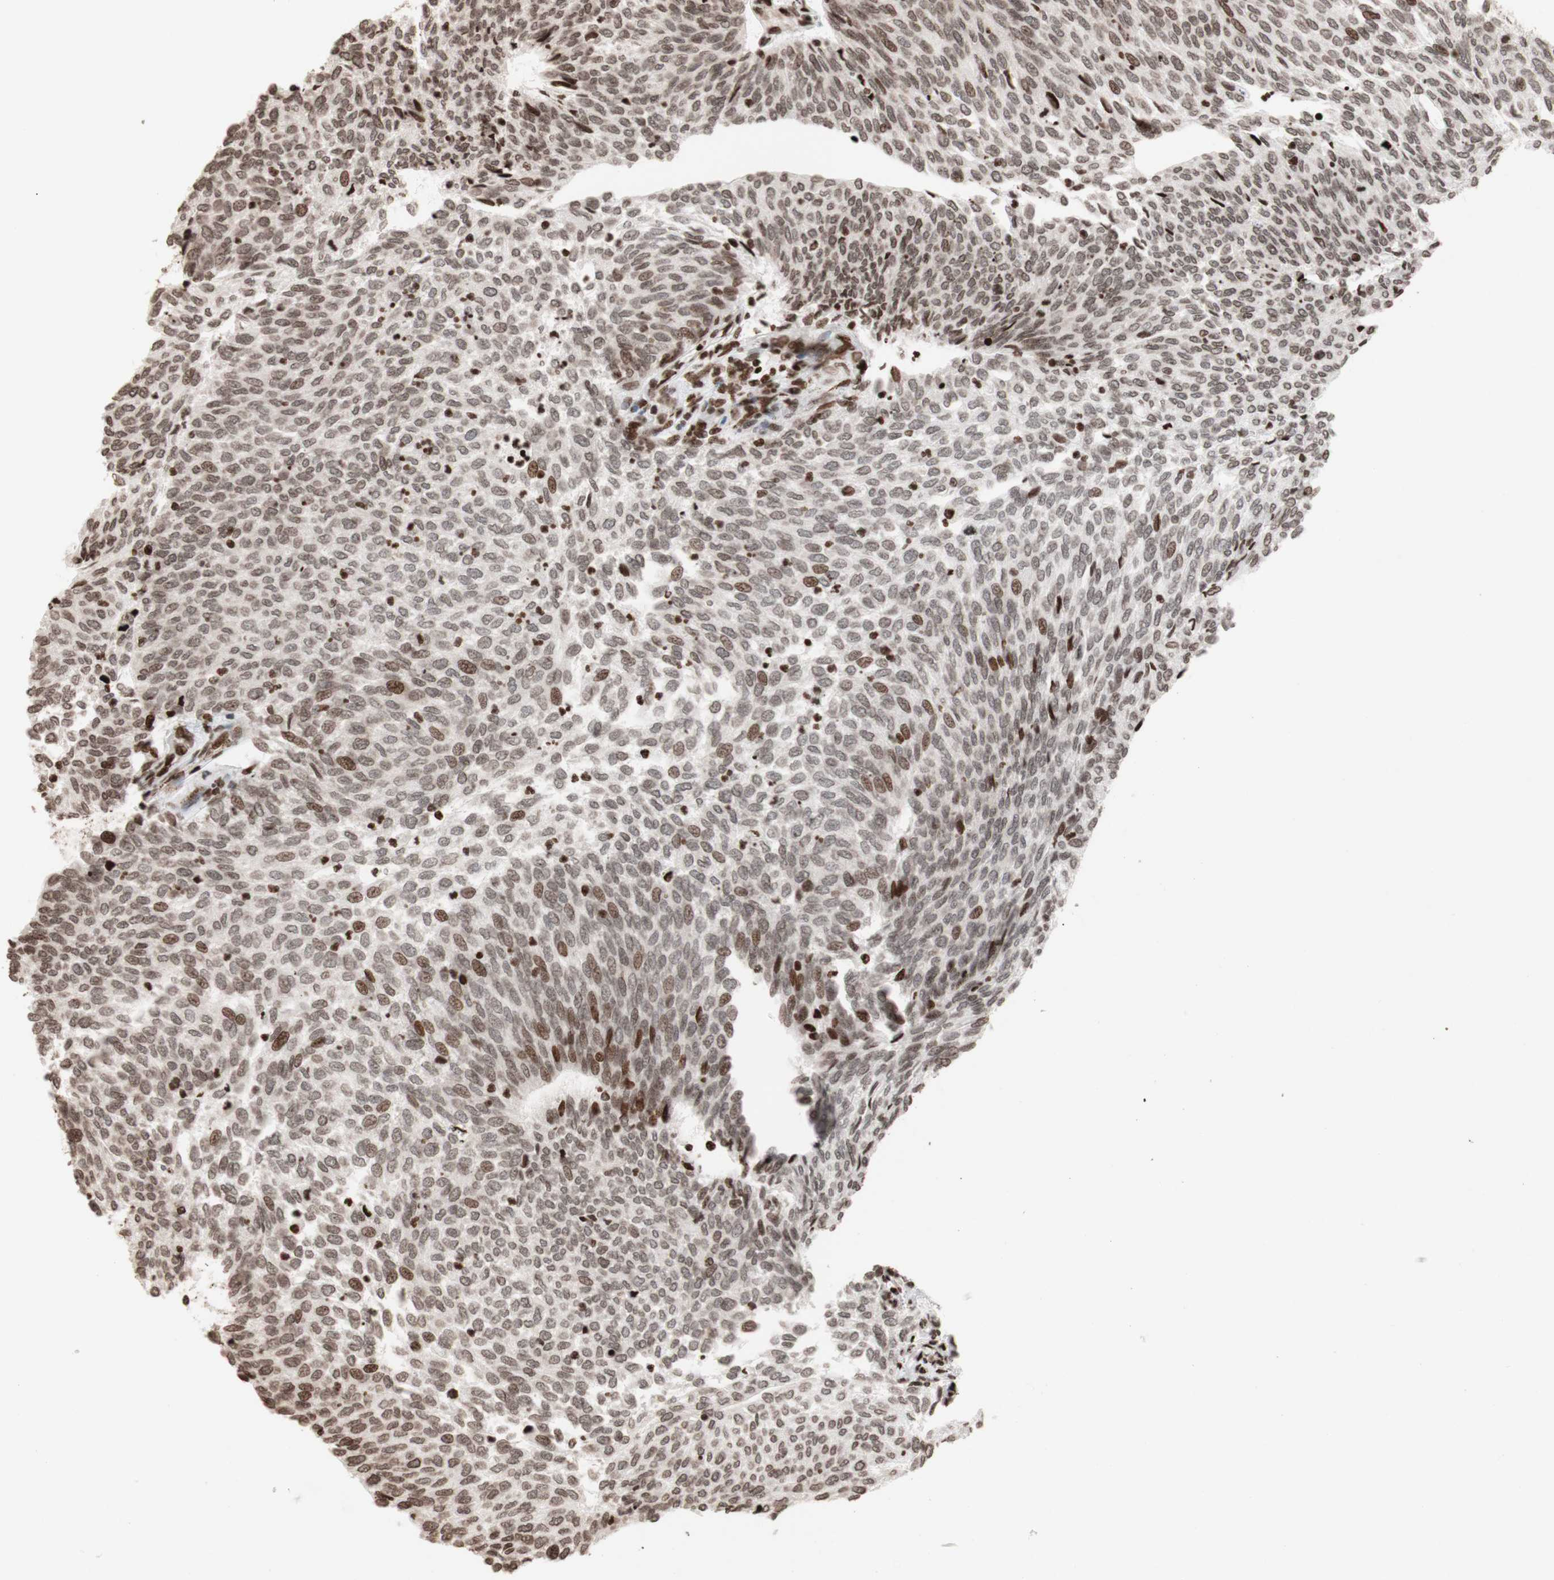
{"staining": {"intensity": "moderate", "quantity": "25%-75%", "location": "nuclear"}, "tissue": "urothelial cancer", "cell_type": "Tumor cells", "image_type": "cancer", "snomed": [{"axis": "morphology", "description": "Urothelial carcinoma, Low grade"}, {"axis": "topography", "description": "Urinary bladder"}], "caption": "The immunohistochemical stain highlights moderate nuclear positivity in tumor cells of urothelial cancer tissue. (DAB IHC, brown staining for protein, blue staining for nuclei).", "gene": "NCAPD2", "patient": {"sex": "female", "age": 79}}